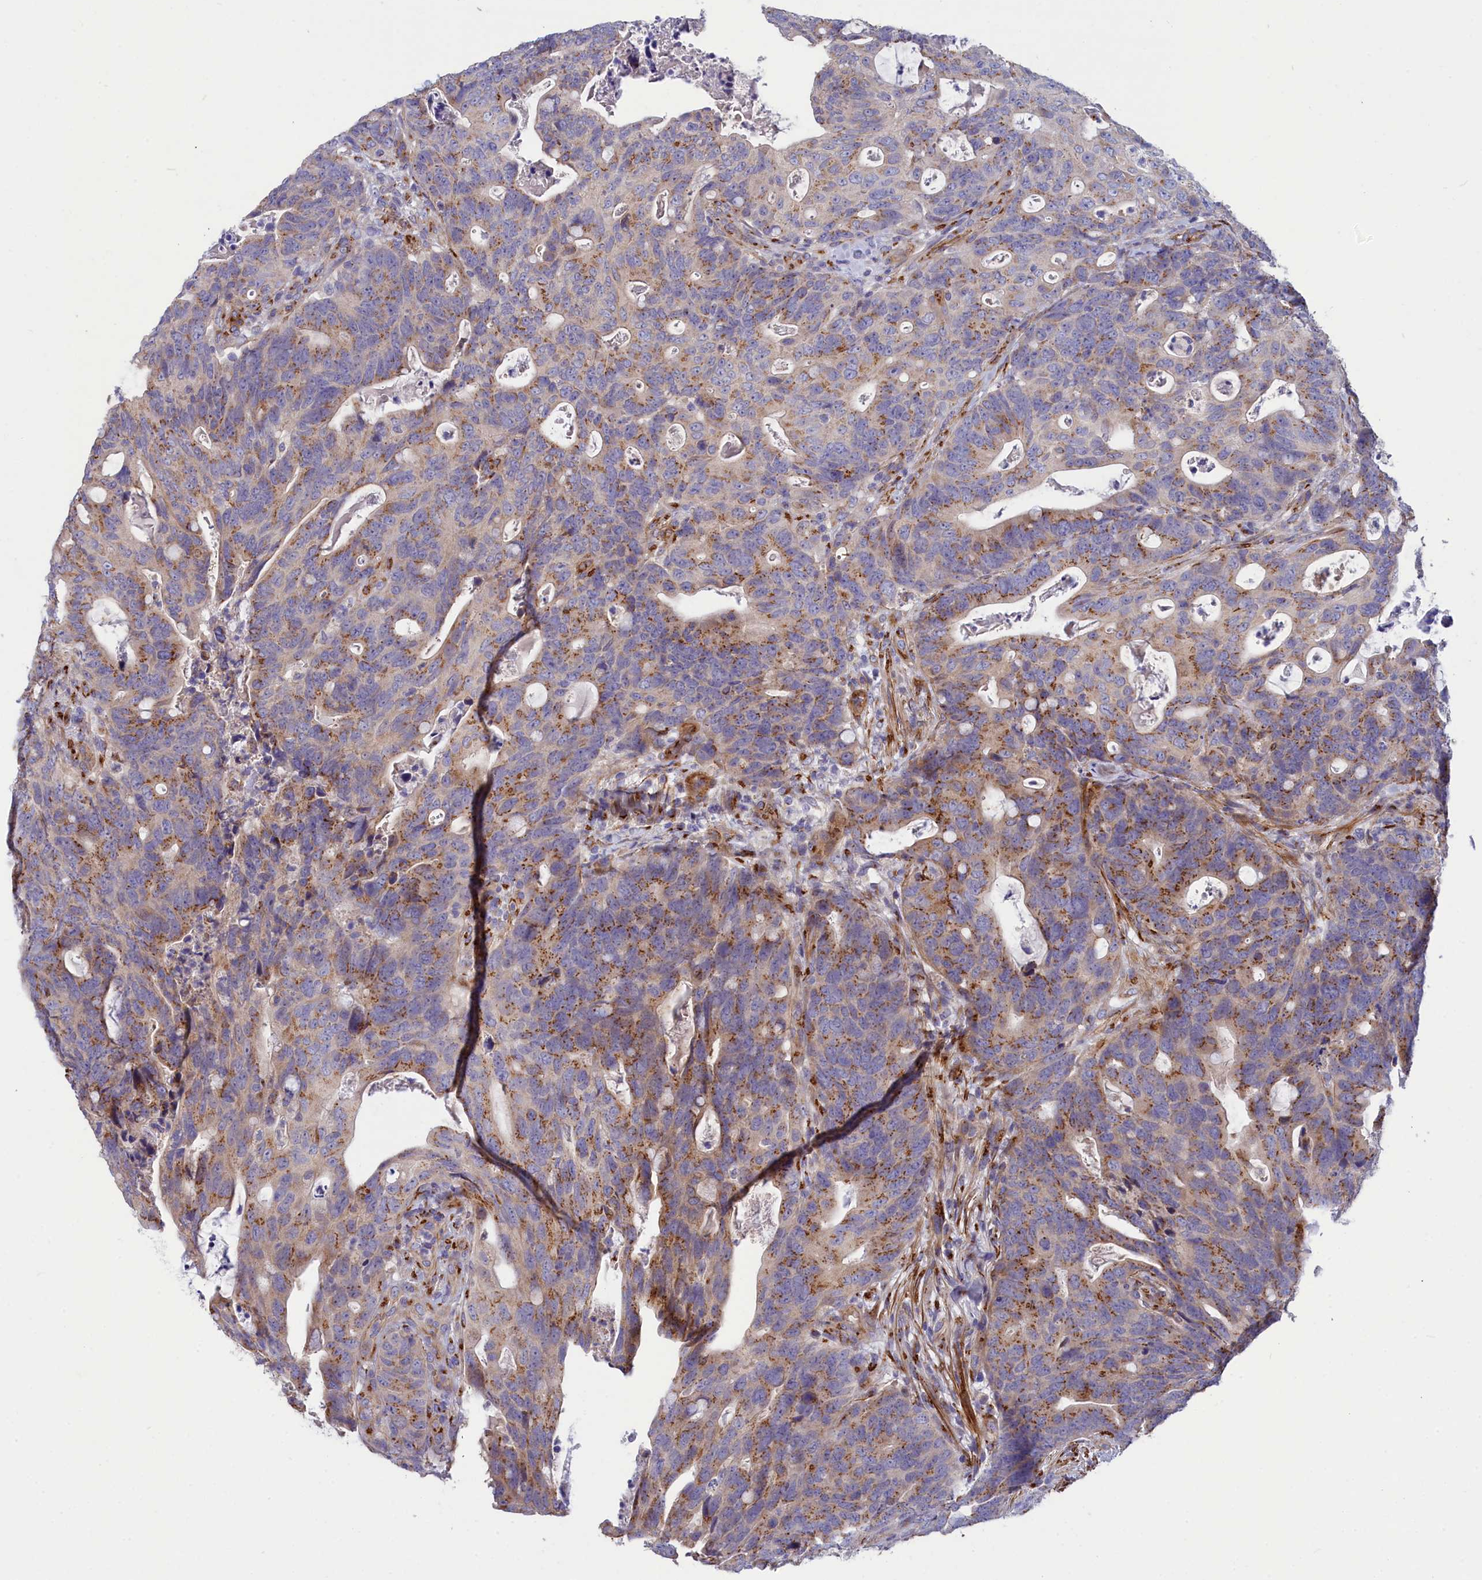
{"staining": {"intensity": "moderate", "quantity": "25%-75%", "location": "cytoplasmic/membranous"}, "tissue": "colorectal cancer", "cell_type": "Tumor cells", "image_type": "cancer", "snomed": [{"axis": "morphology", "description": "Adenocarcinoma, NOS"}, {"axis": "topography", "description": "Colon"}], "caption": "The immunohistochemical stain labels moderate cytoplasmic/membranous expression in tumor cells of colorectal adenocarcinoma tissue.", "gene": "TUBGCP4", "patient": {"sex": "female", "age": 82}}